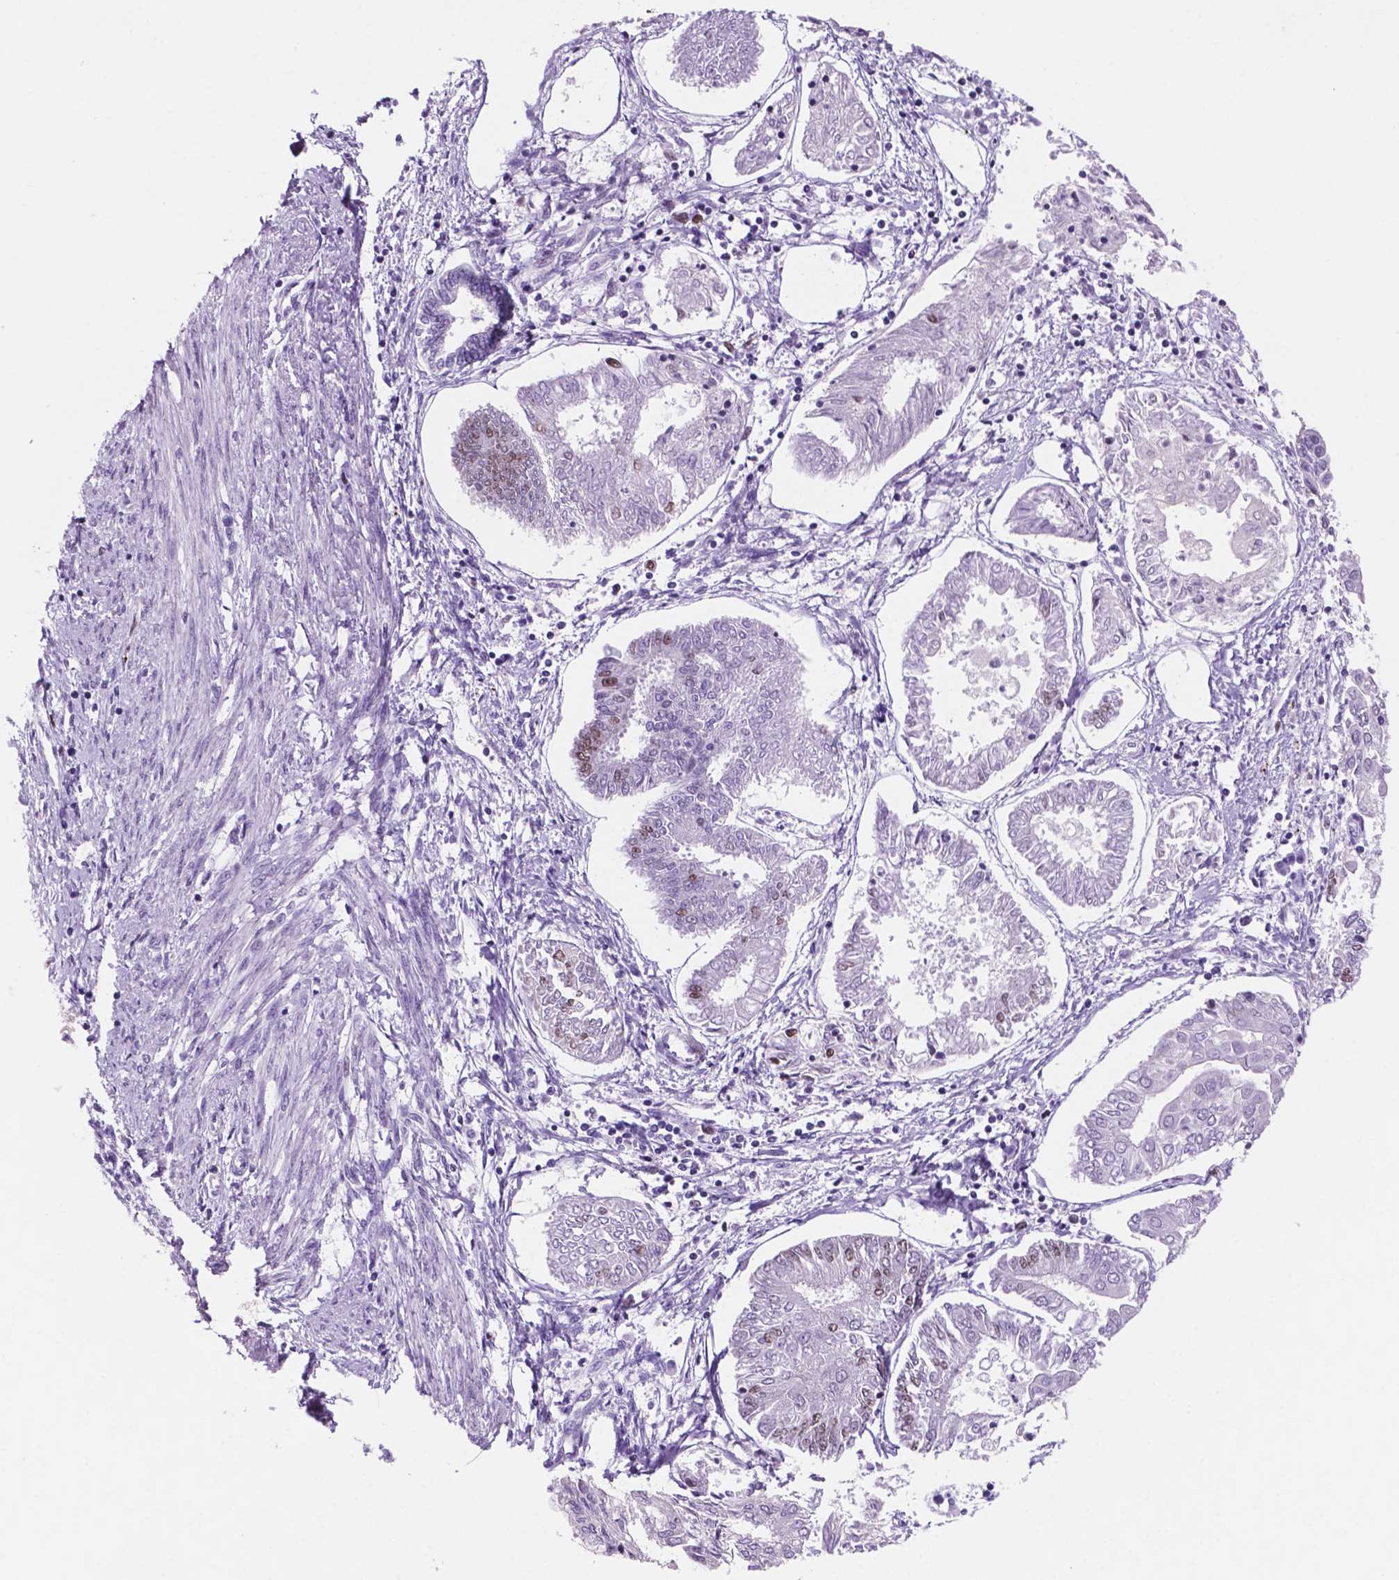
{"staining": {"intensity": "moderate", "quantity": "<25%", "location": "nuclear"}, "tissue": "endometrial cancer", "cell_type": "Tumor cells", "image_type": "cancer", "snomed": [{"axis": "morphology", "description": "Adenocarcinoma, NOS"}, {"axis": "topography", "description": "Endometrium"}], "caption": "A low amount of moderate nuclear expression is identified in about <25% of tumor cells in endometrial cancer (adenocarcinoma) tissue.", "gene": "NCAPH2", "patient": {"sex": "female", "age": 68}}